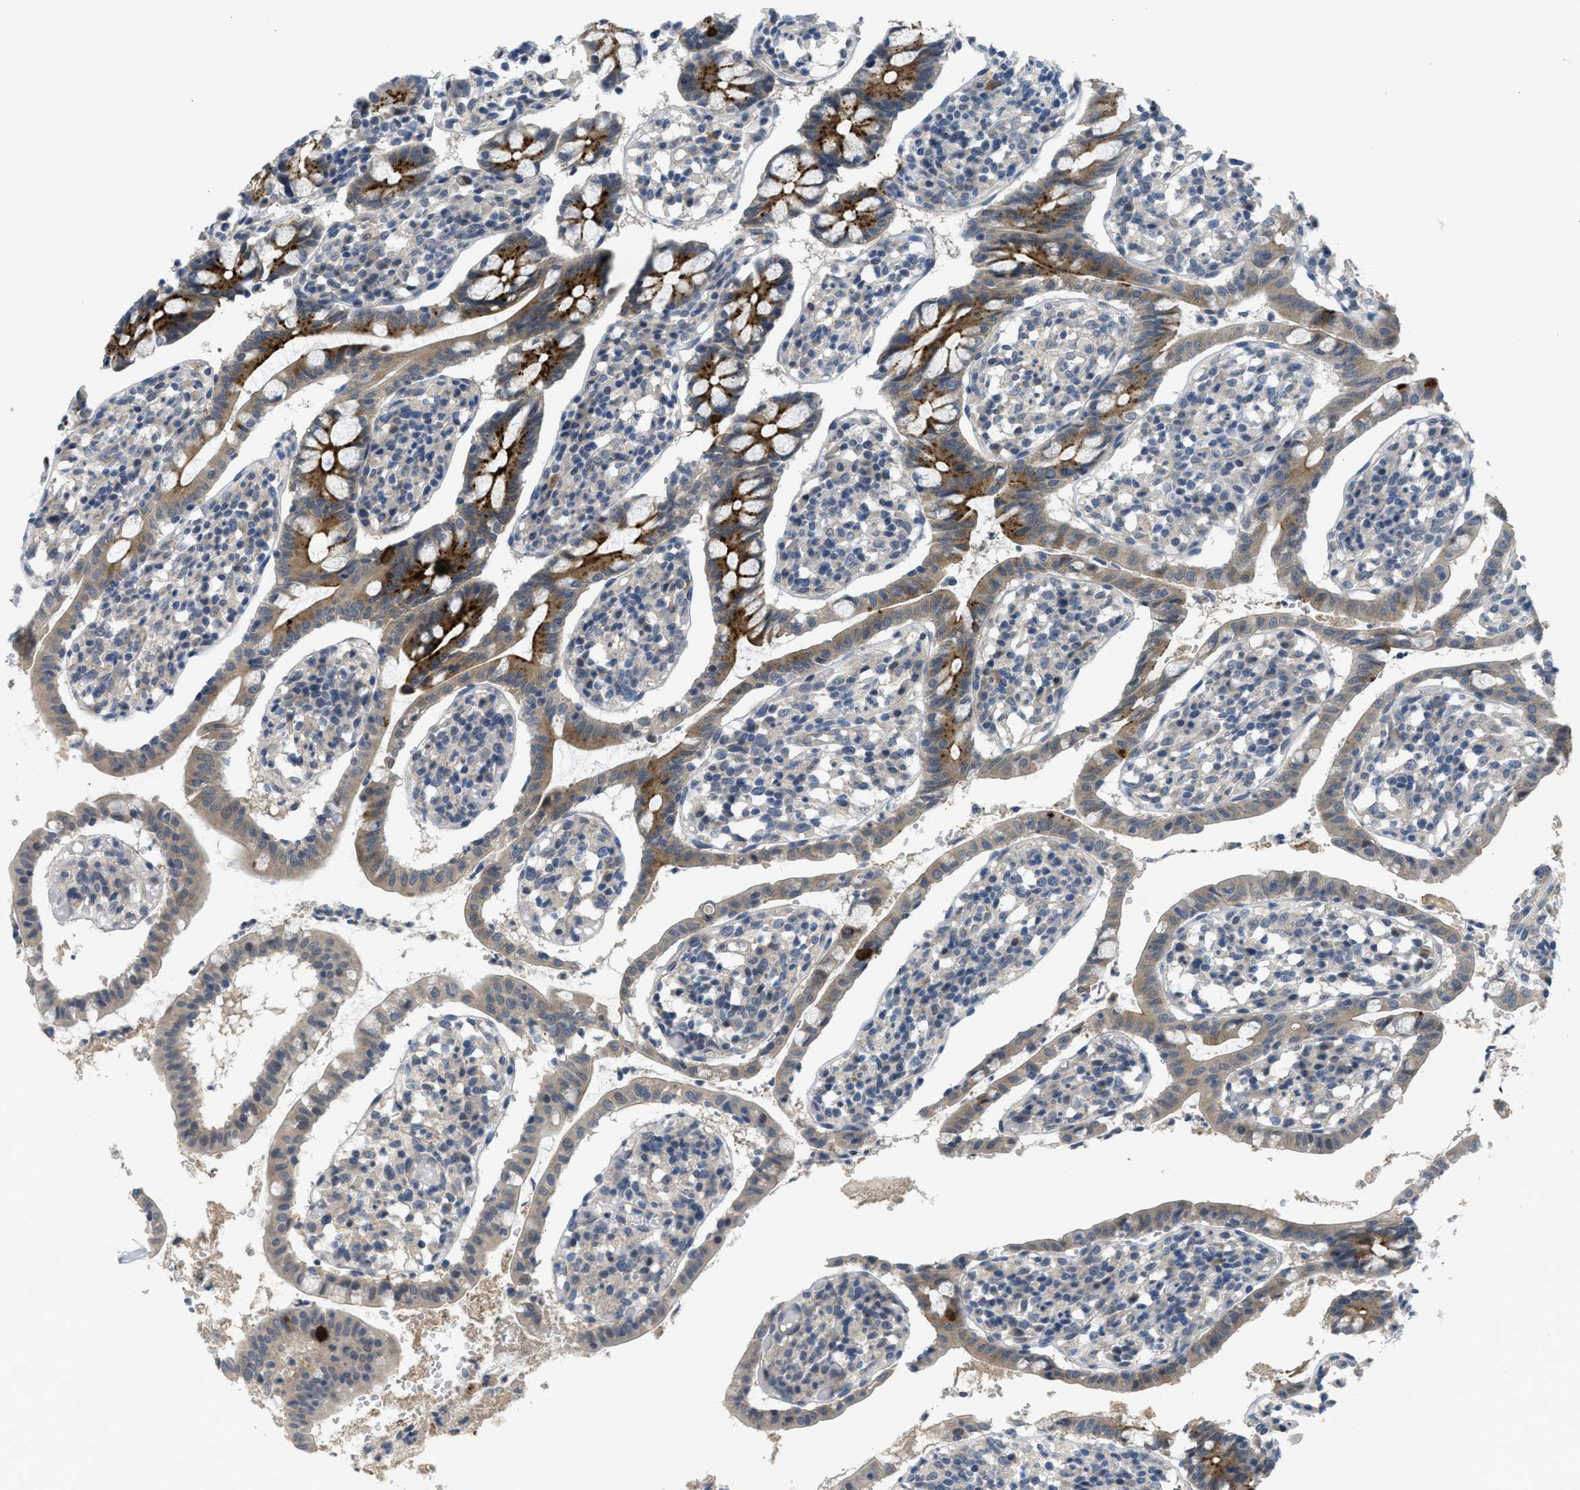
{"staining": {"intensity": "strong", "quantity": "<25%", "location": "cytoplasmic/membranous"}, "tissue": "small intestine", "cell_type": "Glandular cells", "image_type": "normal", "snomed": [{"axis": "morphology", "description": "Normal tissue, NOS"}, {"axis": "morphology", "description": "Cystadenocarcinoma, serous, Metastatic site"}, {"axis": "topography", "description": "Small intestine"}], "caption": "This photomicrograph exhibits immunohistochemistry (IHC) staining of normal small intestine, with medium strong cytoplasmic/membranous expression in approximately <25% of glandular cells.", "gene": "TNFAIP1", "patient": {"sex": "female", "age": 61}}